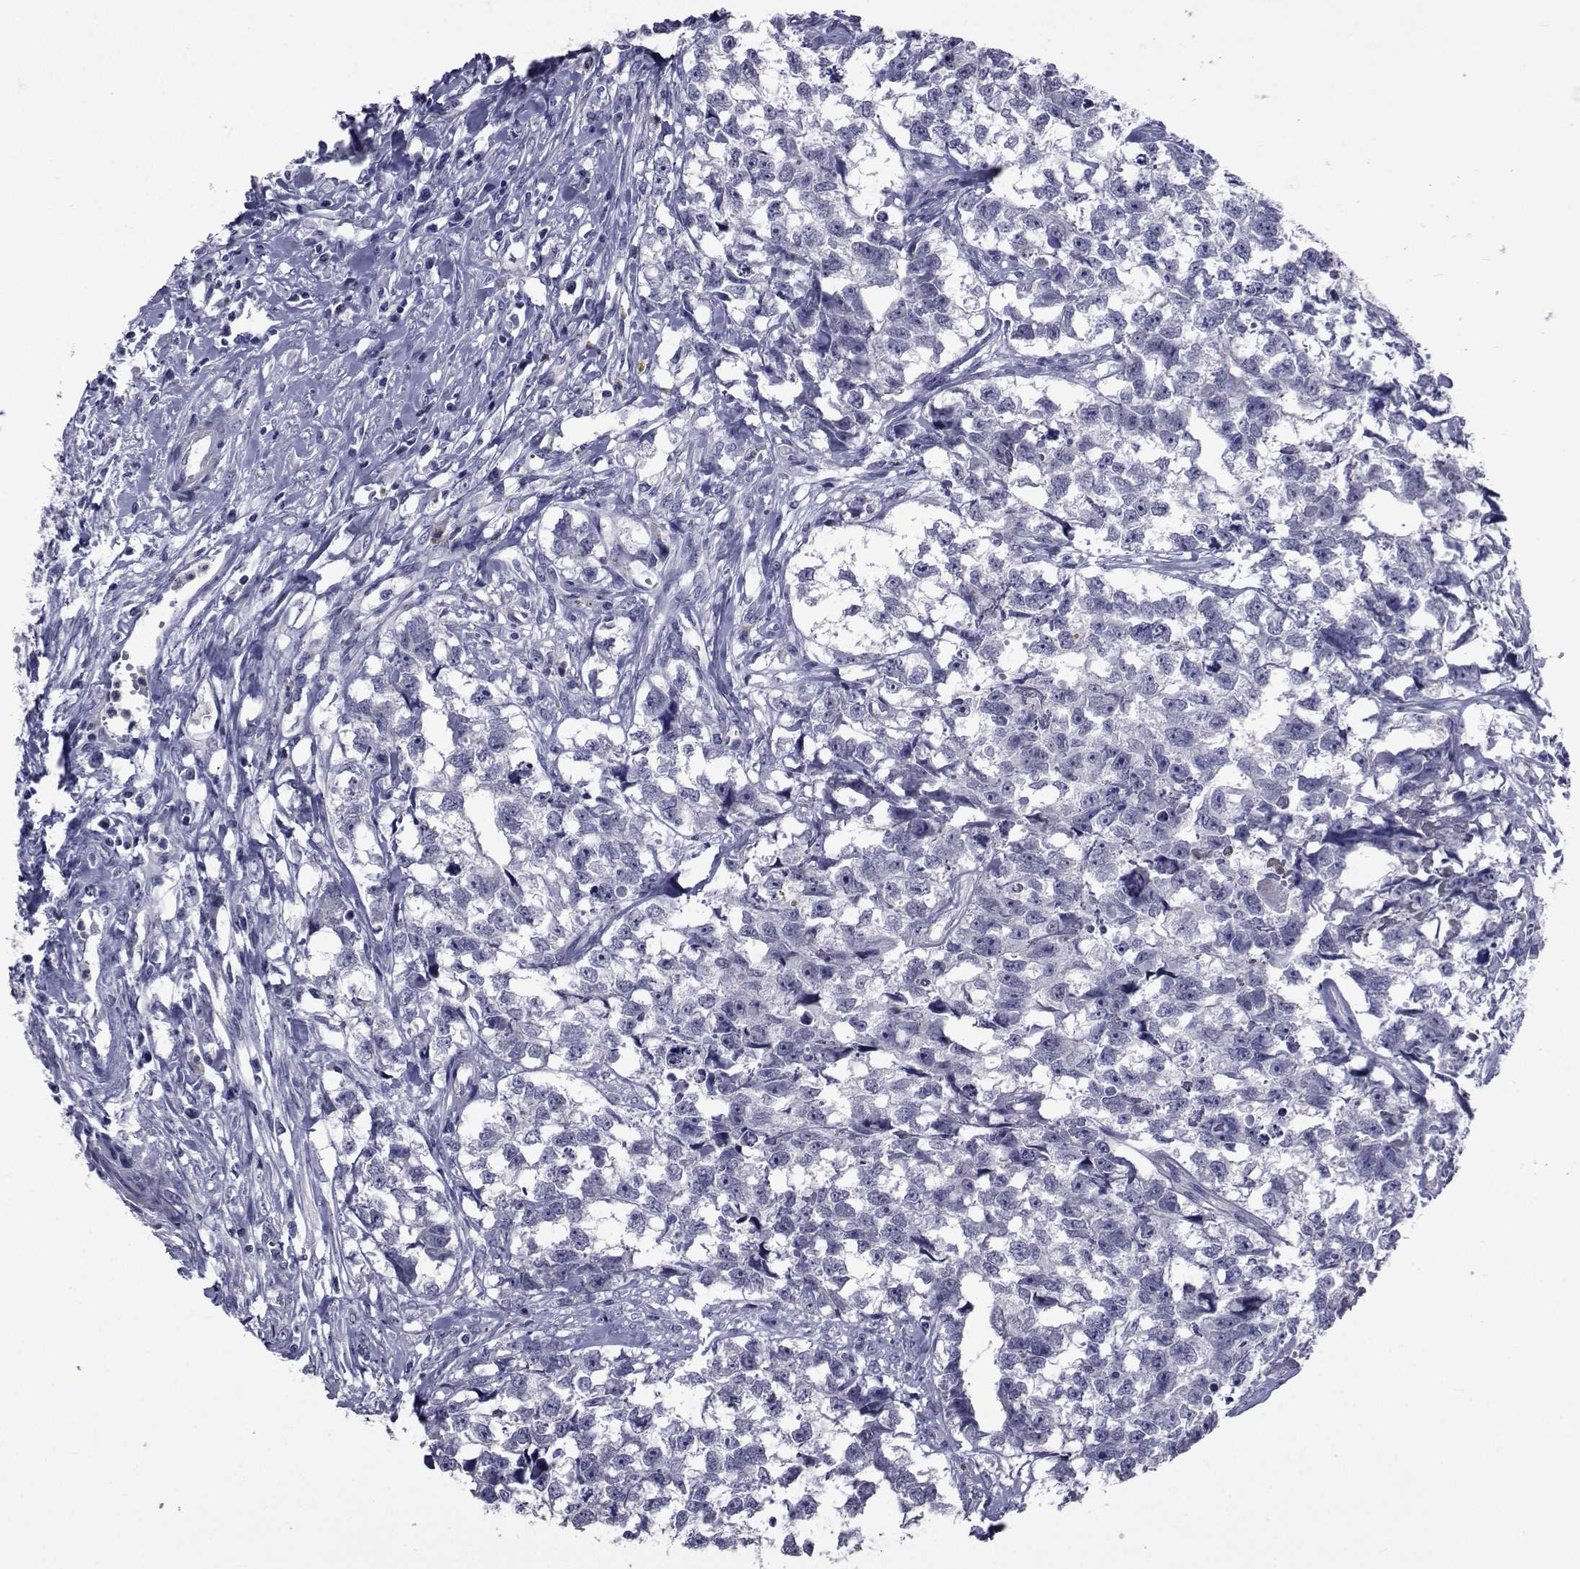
{"staining": {"intensity": "negative", "quantity": "none", "location": "none"}, "tissue": "testis cancer", "cell_type": "Tumor cells", "image_type": "cancer", "snomed": [{"axis": "morphology", "description": "Carcinoma, Embryonal, NOS"}, {"axis": "morphology", "description": "Teratoma, malignant, NOS"}, {"axis": "topography", "description": "Testis"}], "caption": "Histopathology image shows no significant protein positivity in tumor cells of testis embryonal carcinoma. Nuclei are stained in blue.", "gene": "SEMA5B", "patient": {"sex": "male", "age": 44}}